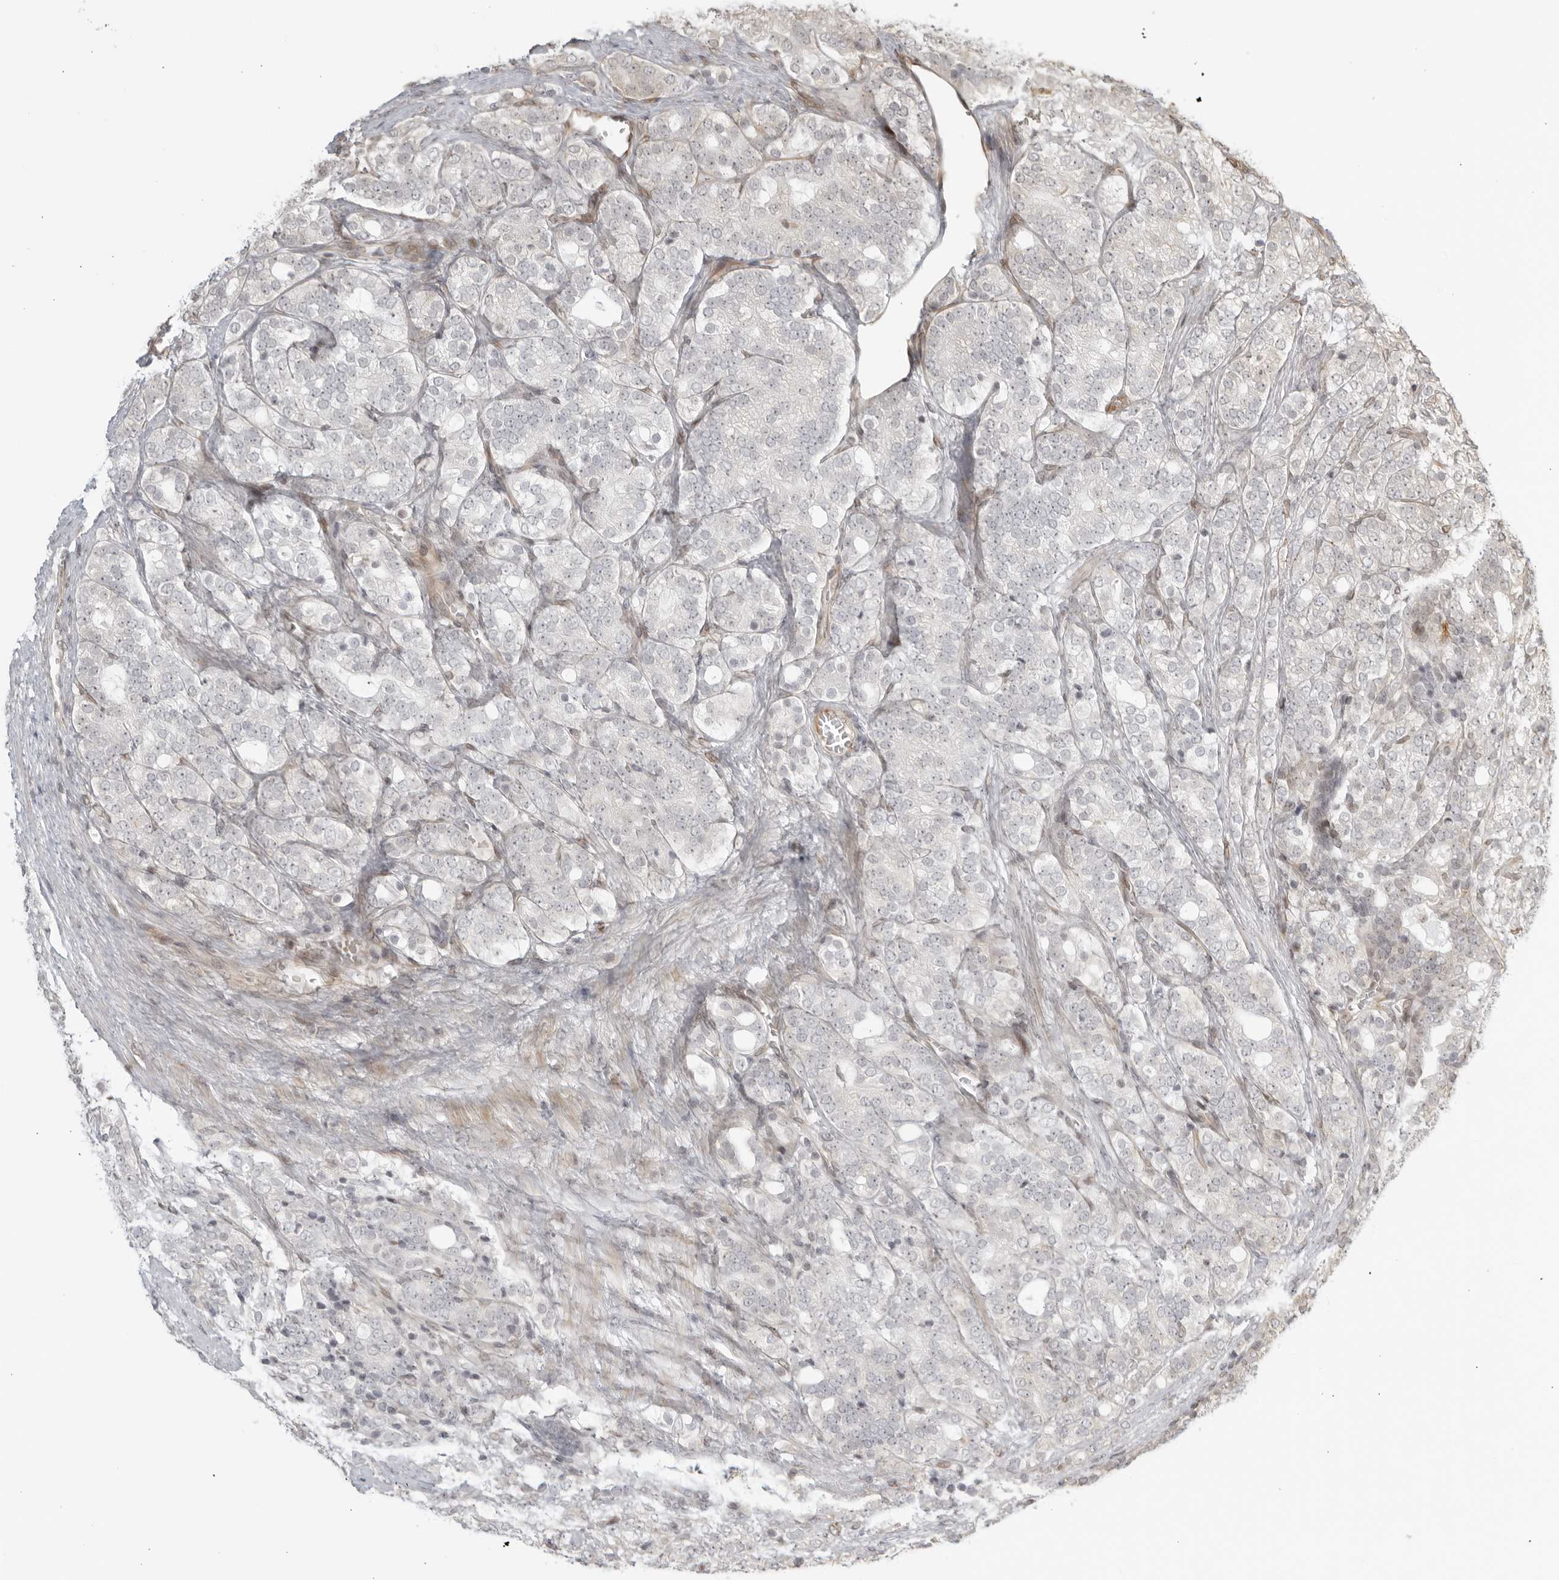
{"staining": {"intensity": "negative", "quantity": "none", "location": "none"}, "tissue": "prostate cancer", "cell_type": "Tumor cells", "image_type": "cancer", "snomed": [{"axis": "morphology", "description": "Adenocarcinoma, High grade"}, {"axis": "topography", "description": "Prostate"}], "caption": "This is a micrograph of immunohistochemistry staining of prostate adenocarcinoma (high-grade), which shows no expression in tumor cells.", "gene": "TCF21", "patient": {"sex": "male", "age": 57}}